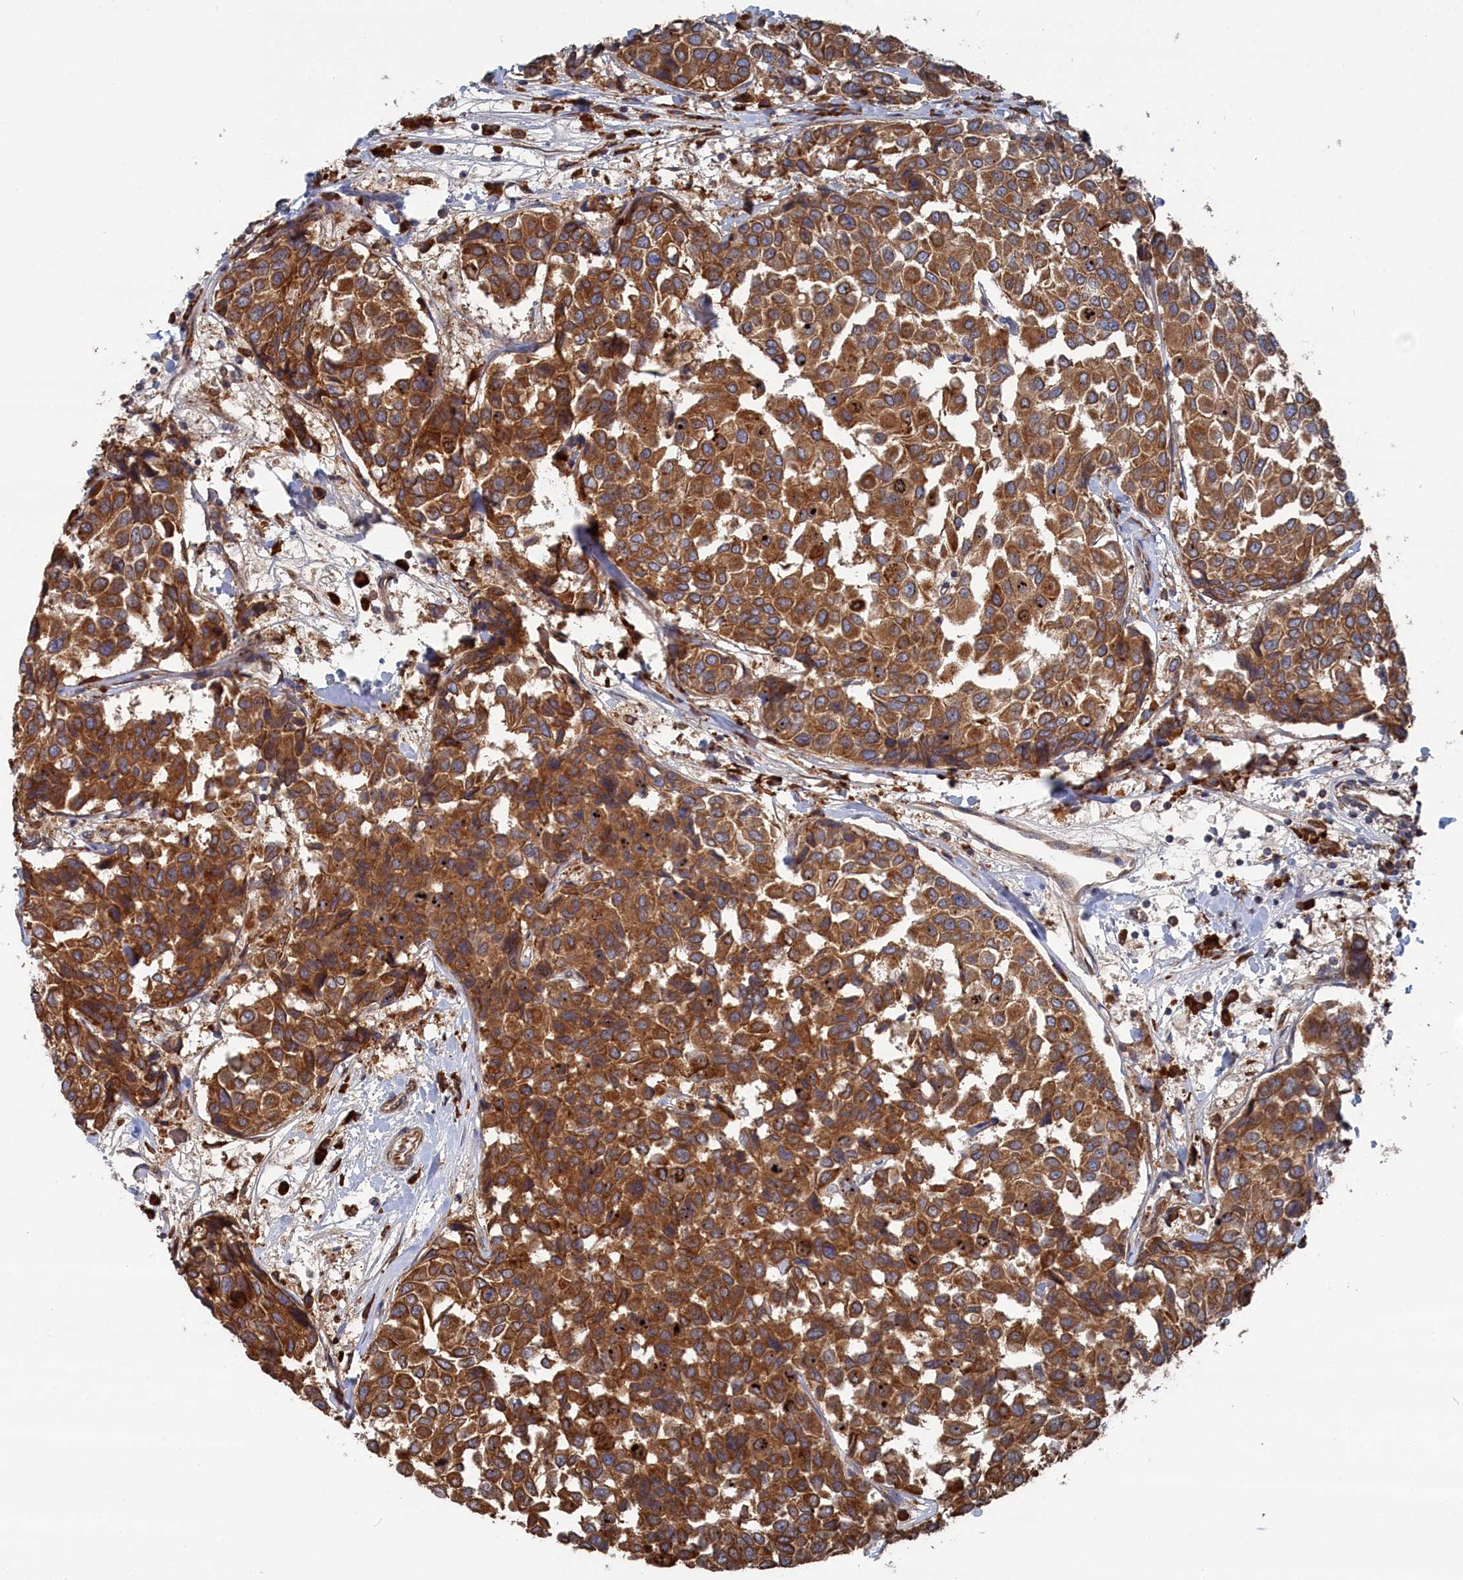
{"staining": {"intensity": "moderate", "quantity": ">75%", "location": "cytoplasmic/membranous"}, "tissue": "breast cancer", "cell_type": "Tumor cells", "image_type": "cancer", "snomed": [{"axis": "morphology", "description": "Duct carcinoma"}, {"axis": "topography", "description": "Breast"}], "caption": "Breast invasive ductal carcinoma stained with a brown dye demonstrates moderate cytoplasmic/membranous positive positivity in approximately >75% of tumor cells.", "gene": "BPIFB6", "patient": {"sex": "female", "age": 55}}